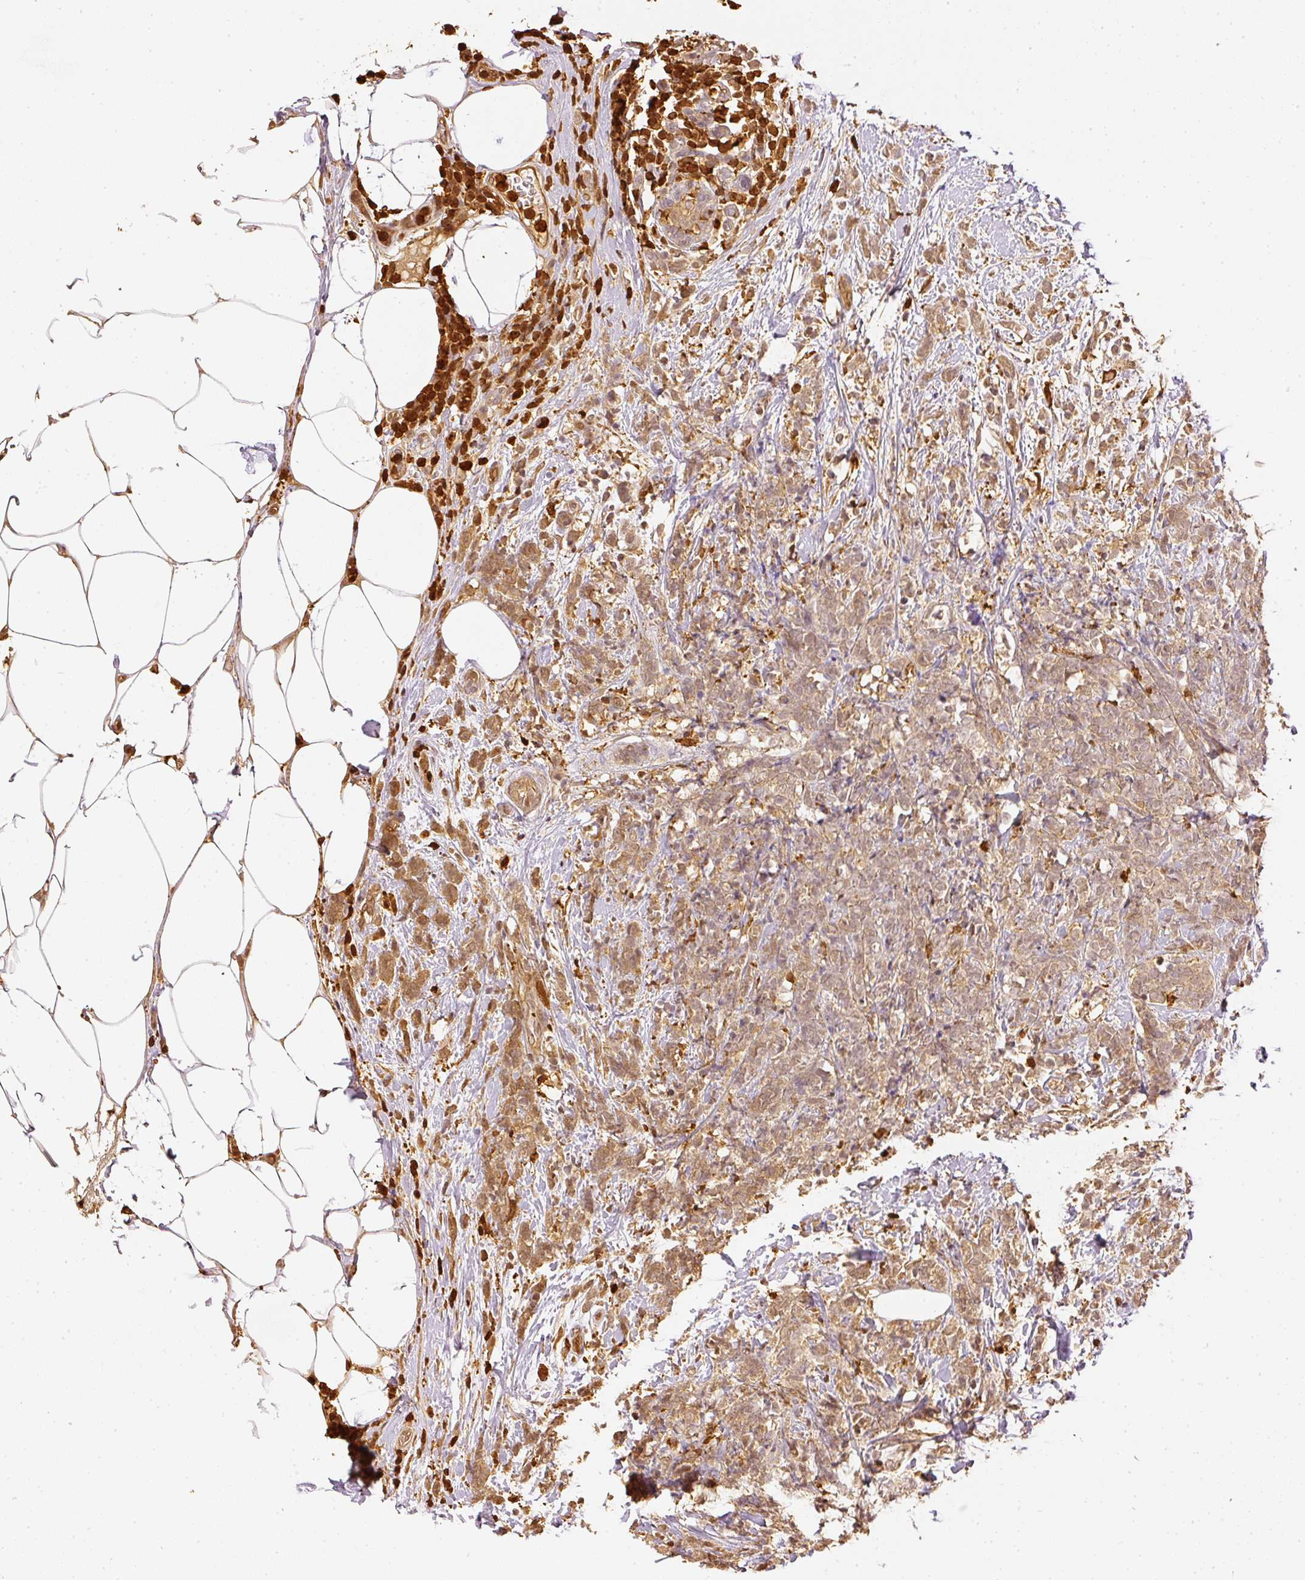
{"staining": {"intensity": "moderate", "quantity": ">75%", "location": "cytoplasmic/membranous"}, "tissue": "breast cancer", "cell_type": "Tumor cells", "image_type": "cancer", "snomed": [{"axis": "morphology", "description": "Lobular carcinoma"}, {"axis": "topography", "description": "Breast"}], "caption": "Tumor cells demonstrate medium levels of moderate cytoplasmic/membranous positivity in about >75% of cells in human lobular carcinoma (breast).", "gene": "PFN1", "patient": {"sex": "female", "age": 58}}